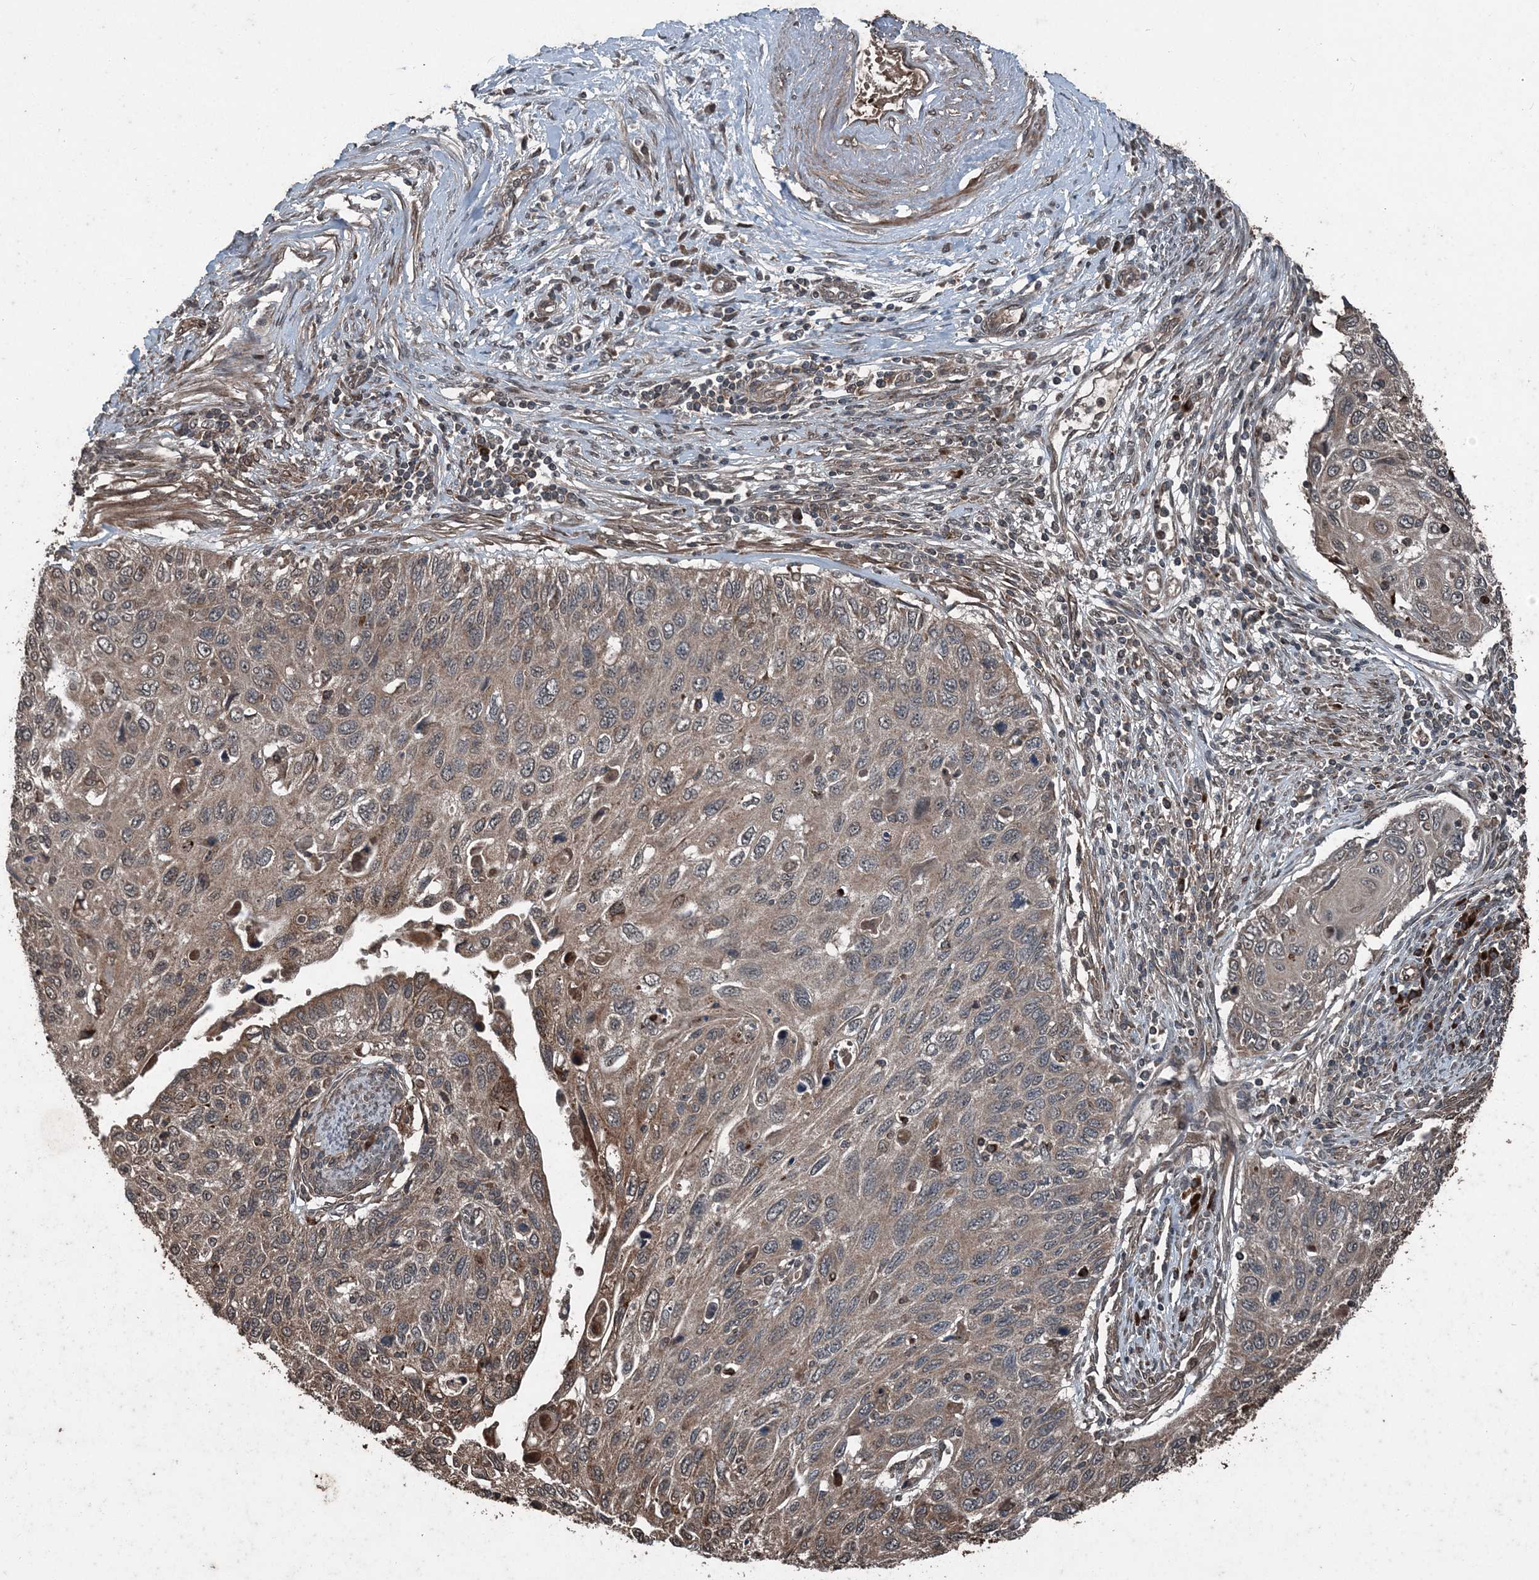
{"staining": {"intensity": "weak", "quantity": "25%-75%", "location": "cytoplasmic/membranous"}, "tissue": "cervical cancer", "cell_type": "Tumor cells", "image_type": "cancer", "snomed": [{"axis": "morphology", "description": "Squamous cell carcinoma, NOS"}, {"axis": "topography", "description": "Cervix"}], "caption": "Squamous cell carcinoma (cervical) stained for a protein (brown) exhibits weak cytoplasmic/membranous positive staining in about 25%-75% of tumor cells.", "gene": "CFL1", "patient": {"sex": "female", "age": 70}}